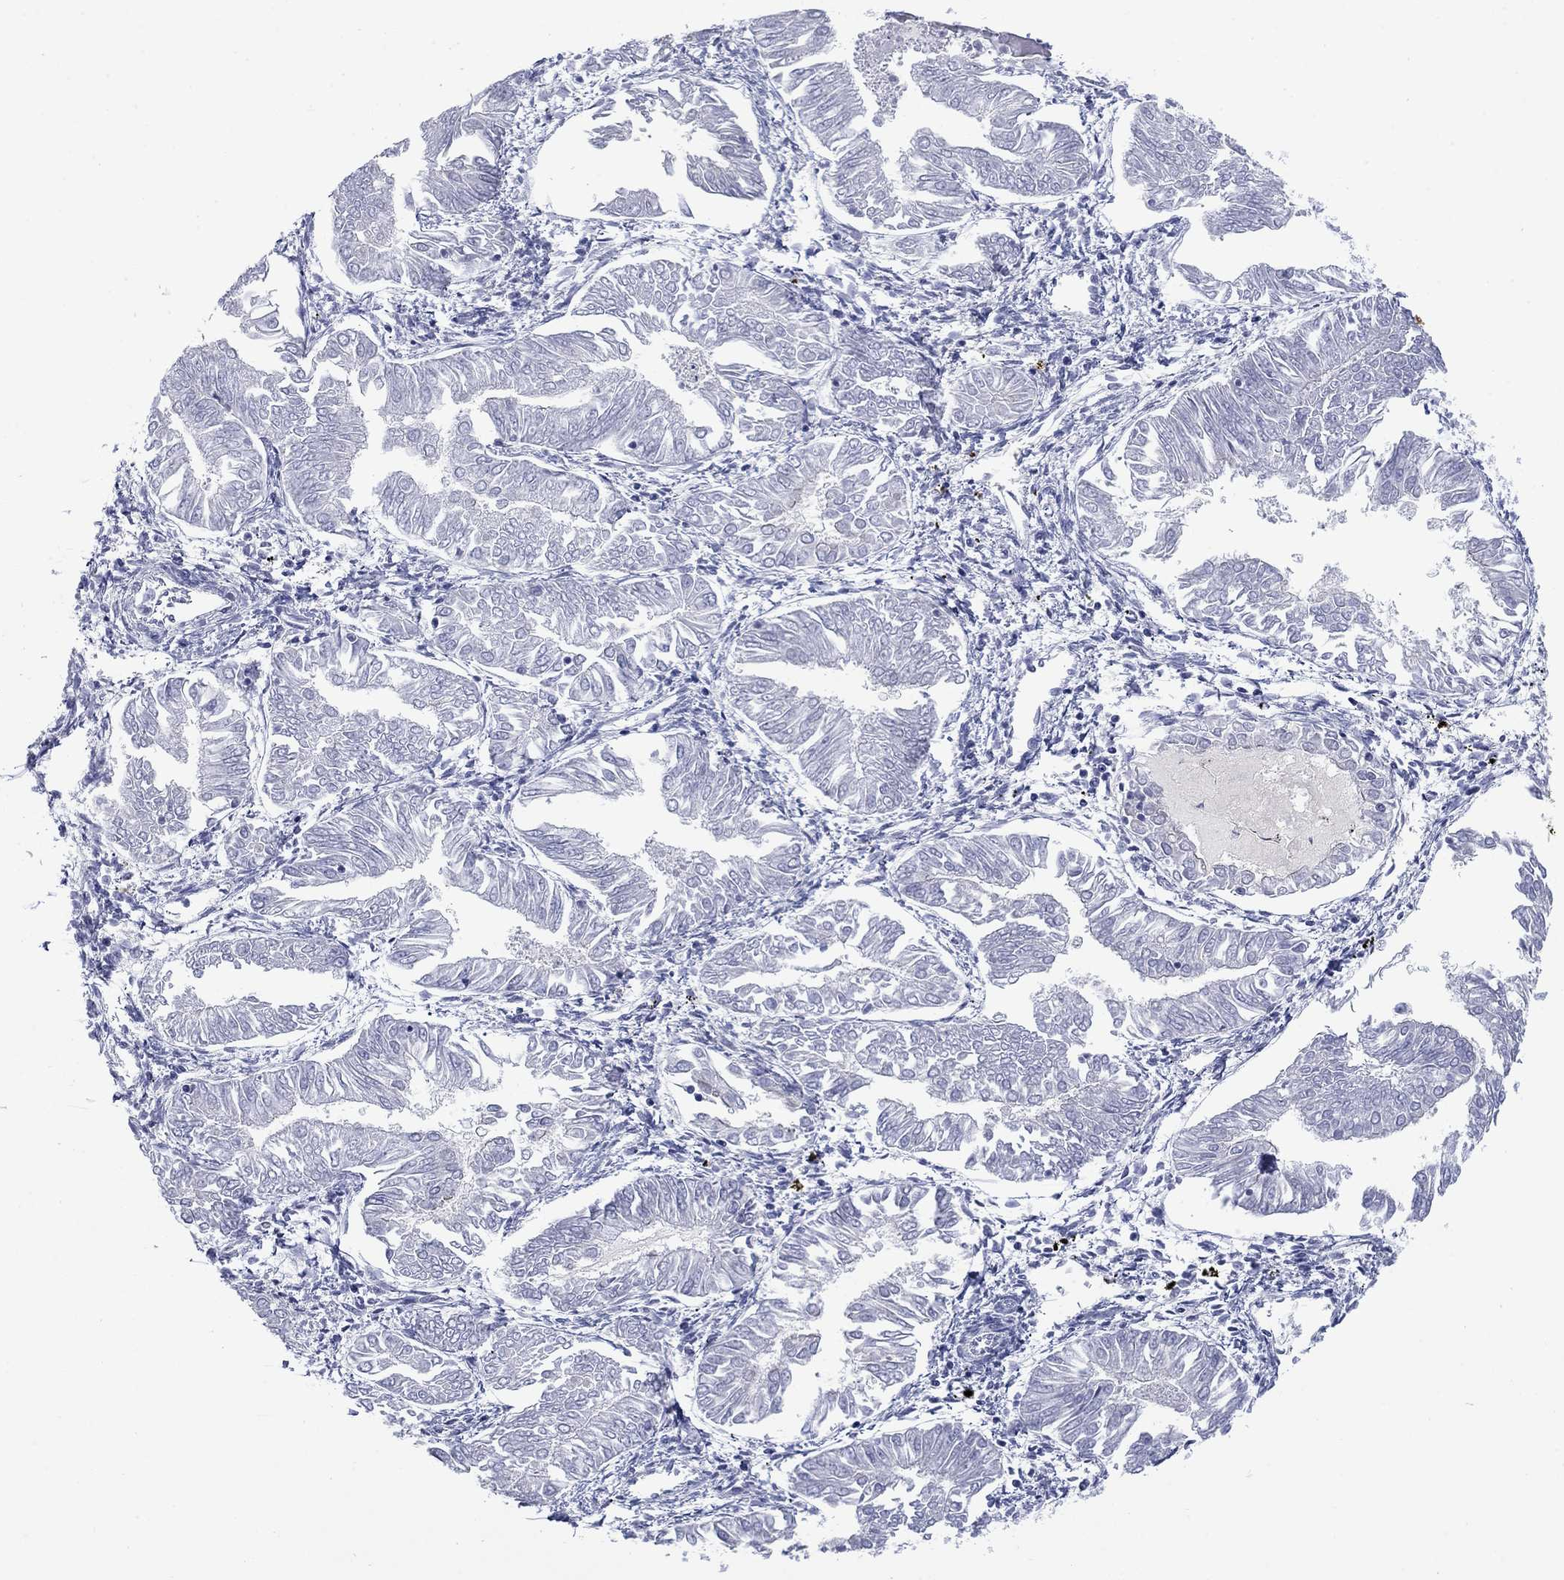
{"staining": {"intensity": "negative", "quantity": "none", "location": "none"}, "tissue": "endometrial cancer", "cell_type": "Tumor cells", "image_type": "cancer", "snomed": [{"axis": "morphology", "description": "Adenocarcinoma, NOS"}, {"axis": "topography", "description": "Endometrium"}], "caption": "Immunohistochemistry (IHC) image of neoplastic tissue: human endometrial cancer (adenocarcinoma) stained with DAB (3,3'-diaminobenzidine) reveals no significant protein staining in tumor cells.", "gene": "FXR1", "patient": {"sex": "female", "age": 53}}